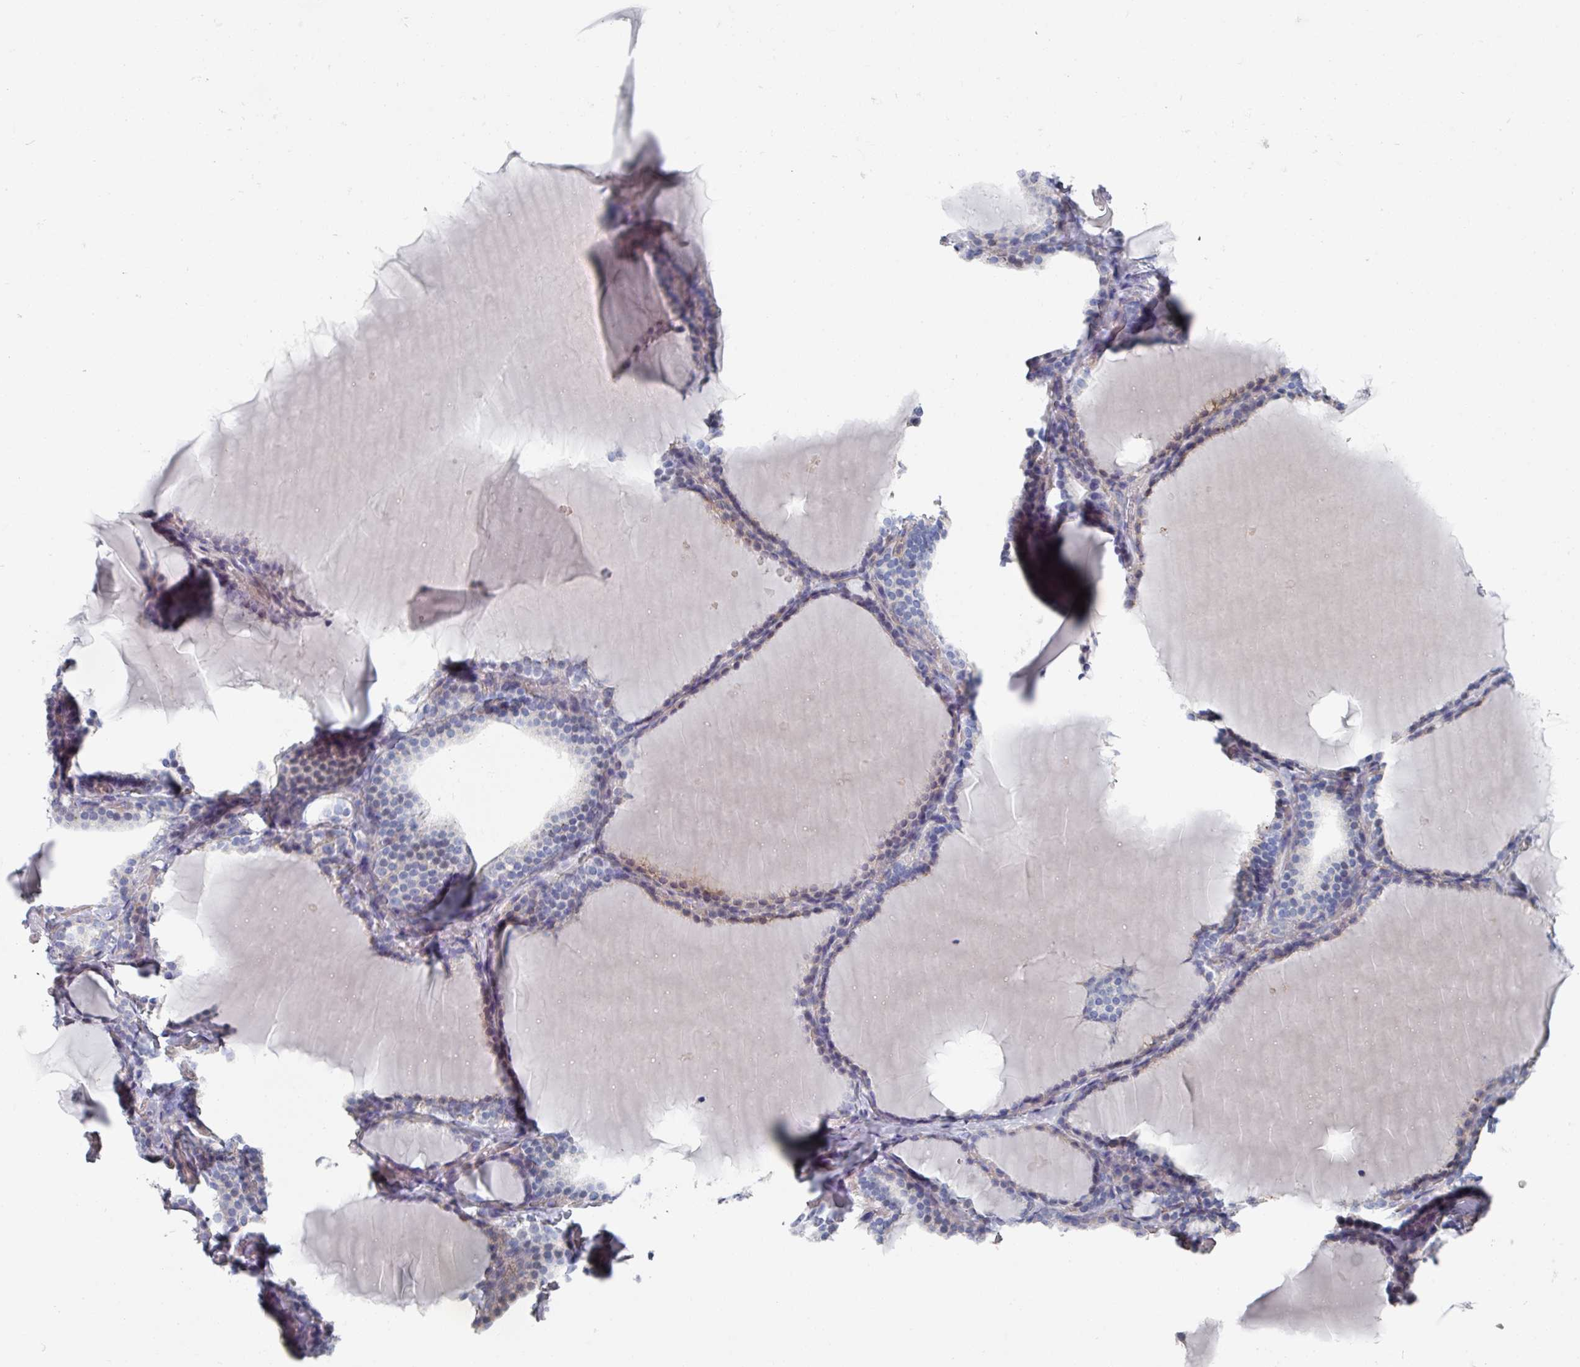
{"staining": {"intensity": "negative", "quantity": "none", "location": "none"}, "tissue": "thyroid gland", "cell_type": "Glandular cells", "image_type": "normal", "snomed": [{"axis": "morphology", "description": "Normal tissue, NOS"}, {"axis": "topography", "description": "Thyroid gland"}], "caption": "A high-resolution image shows immunohistochemistry (IHC) staining of benign thyroid gland, which exhibits no significant staining in glandular cells. Nuclei are stained in blue.", "gene": "EFL1", "patient": {"sex": "female", "age": 31}}